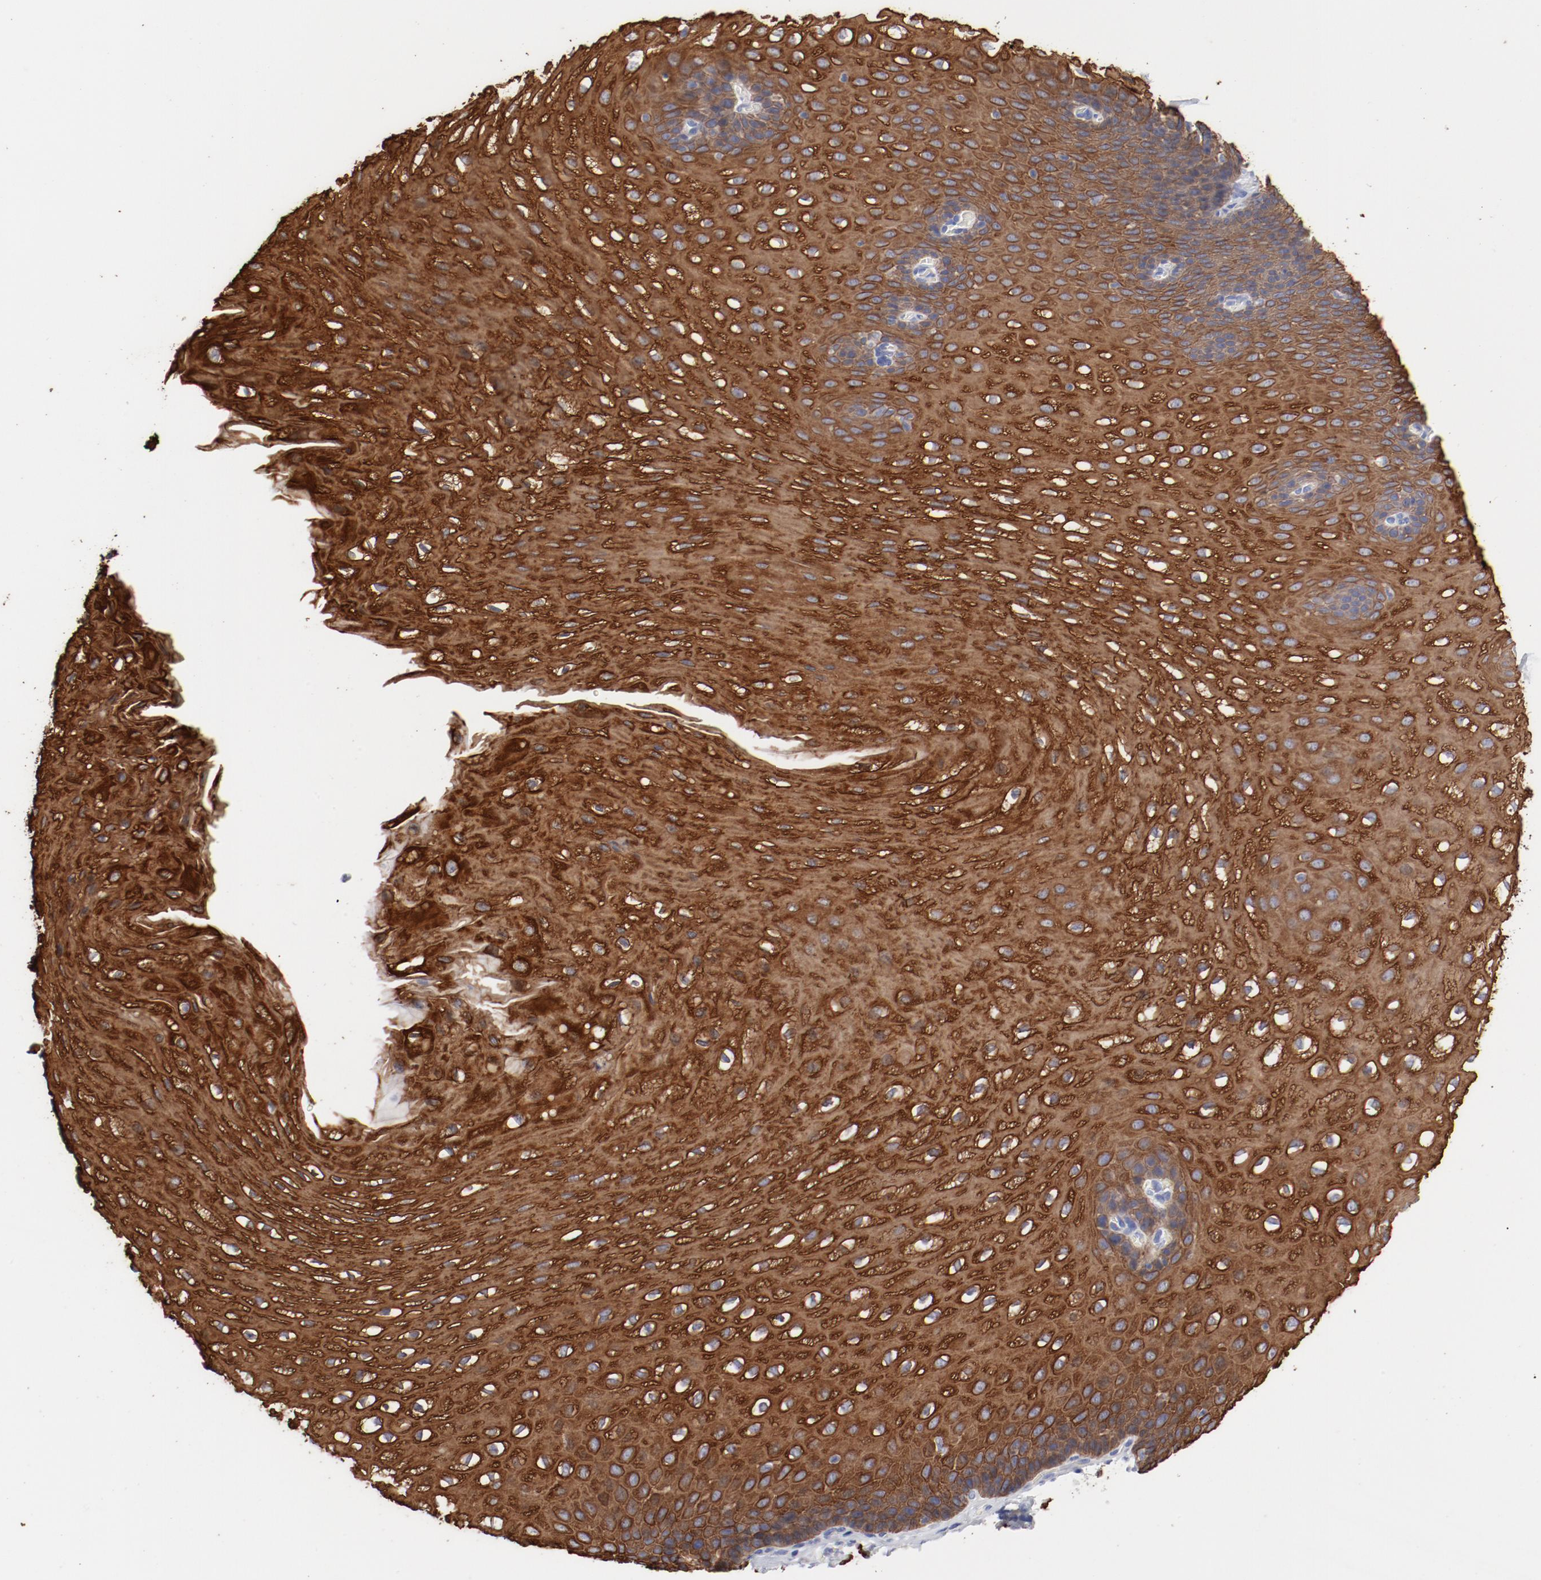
{"staining": {"intensity": "strong", "quantity": ">75%", "location": "cytoplasmic/membranous"}, "tissue": "esophagus", "cell_type": "Squamous epithelial cells", "image_type": "normal", "snomed": [{"axis": "morphology", "description": "Normal tissue, NOS"}, {"axis": "topography", "description": "Esophagus"}], "caption": "Immunohistochemical staining of benign esophagus demonstrates >75% levels of strong cytoplasmic/membranous protein positivity in approximately >75% of squamous epithelial cells. Using DAB (3,3'-diaminobenzidine) (brown) and hematoxylin (blue) stains, captured at high magnification using brightfield microscopy.", "gene": "TSPAN6", "patient": {"sex": "male", "age": 48}}